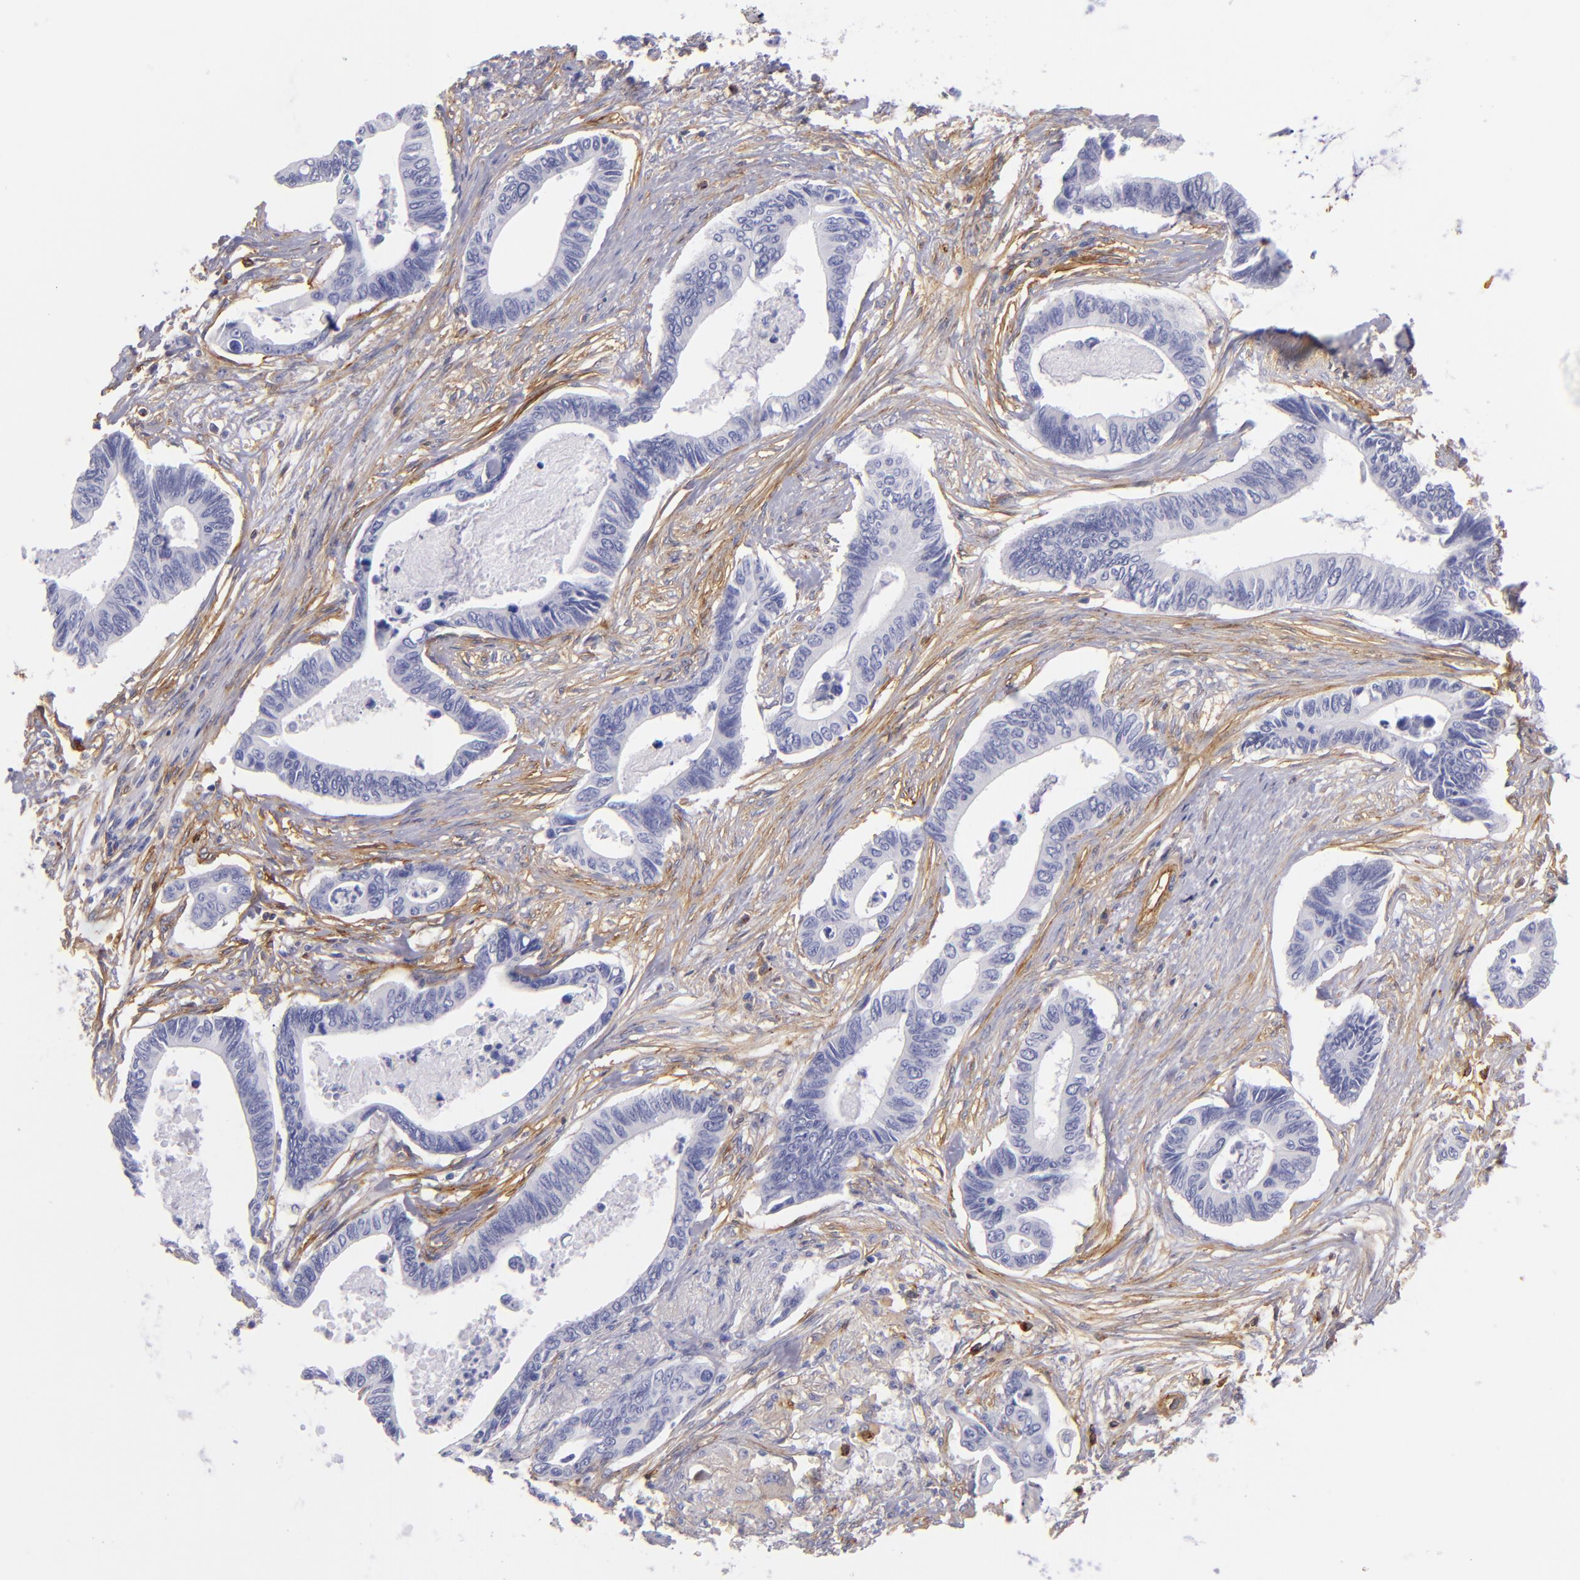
{"staining": {"intensity": "negative", "quantity": "none", "location": "none"}, "tissue": "pancreatic cancer", "cell_type": "Tumor cells", "image_type": "cancer", "snomed": [{"axis": "morphology", "description": "Adenocarcinoma, NOS"}, {"axis": "topography", "description": "Pancreas"}], "caption": "Protein analysis of pancreatic cancer shows no significant expression in tumor cells.", "gene": "ENTPD1", "patient": {"sex": "female", "age": 70}}